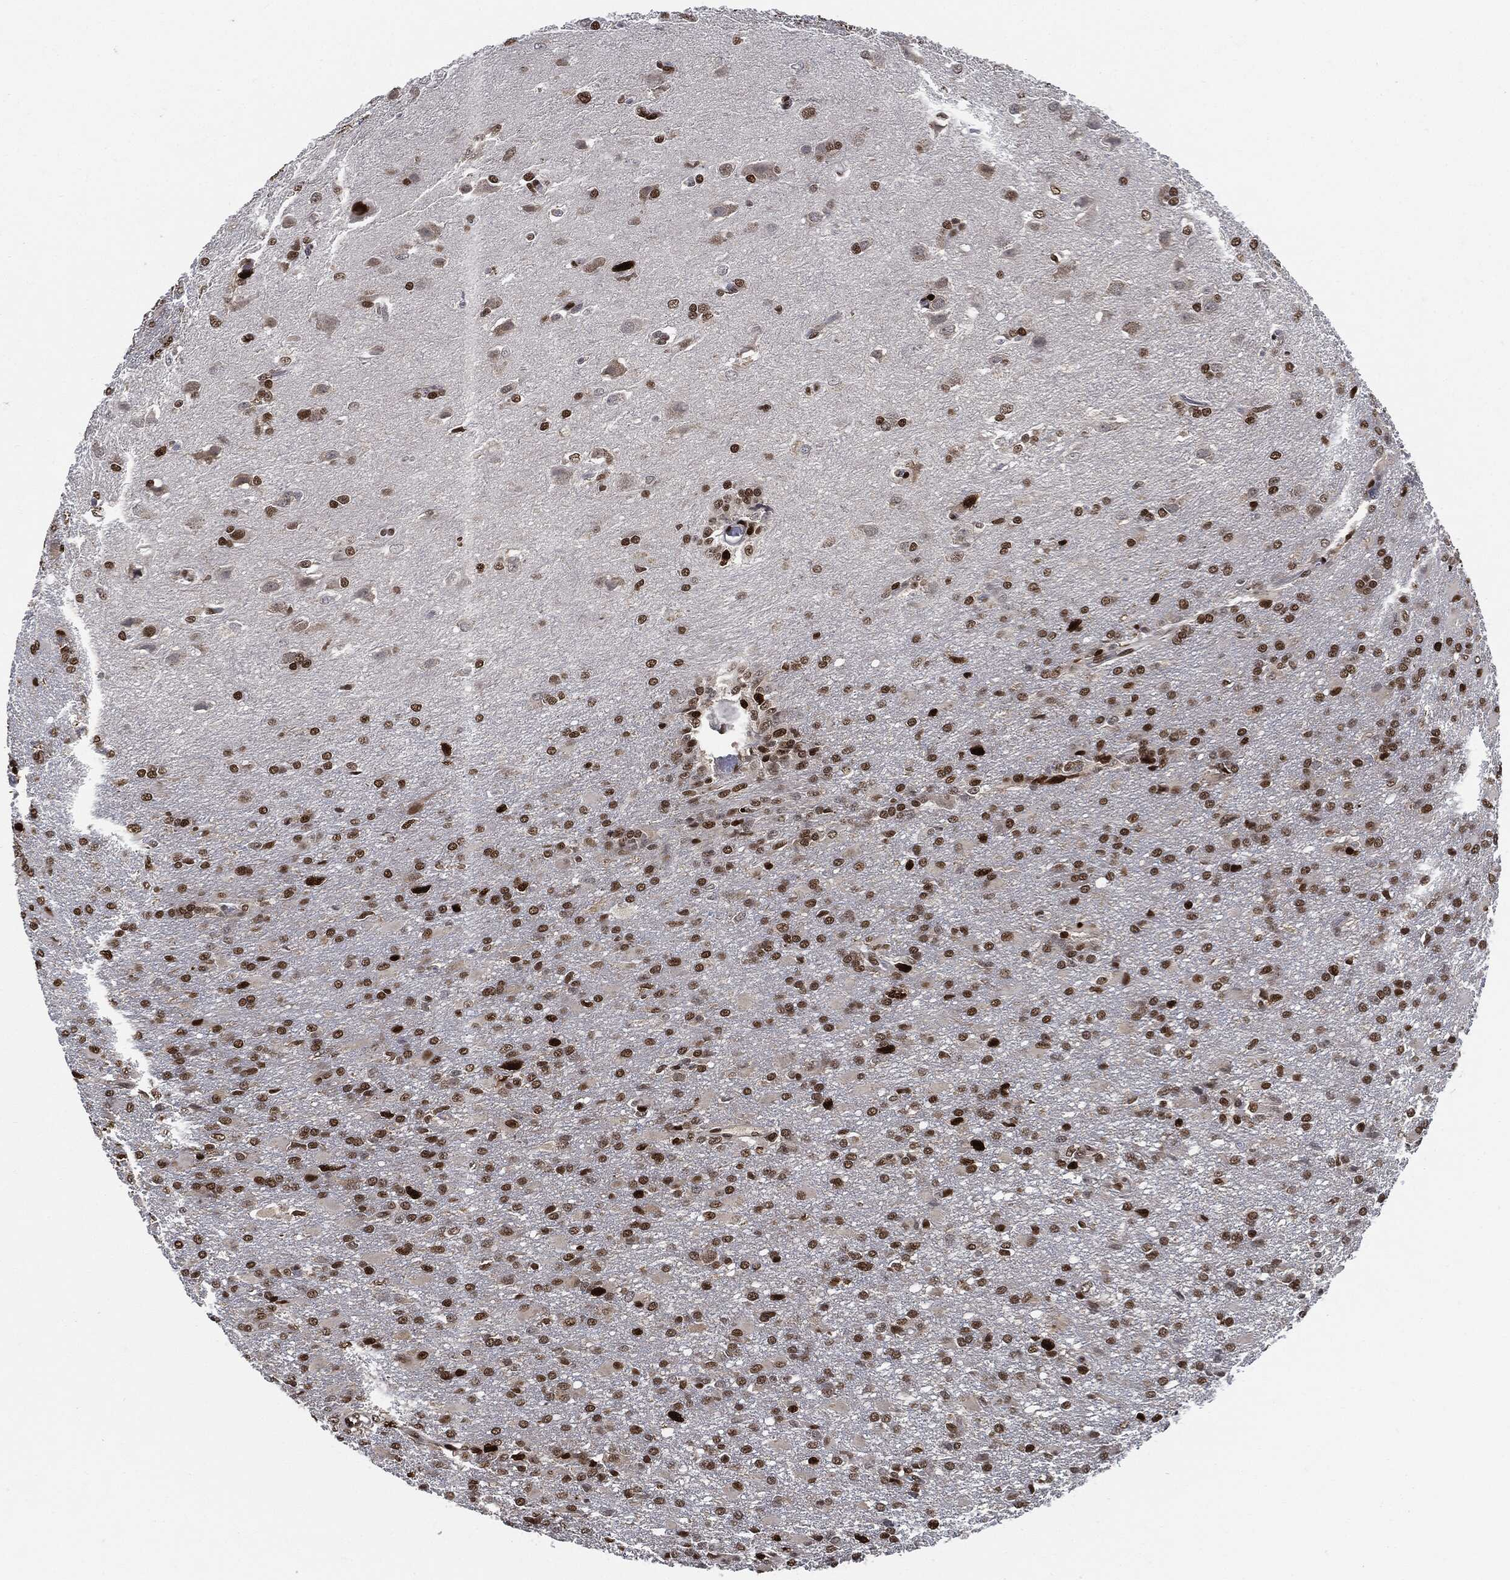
{"staining": {"intensity": "strong", "quantity": ">75%", "location": "nuclear"}, "tissue": "glioma", "cell_type": "Tumor cells", "image_type": "cancer", "snomed": [{"axis": "morphology", "description": "Glioma, malignant, High grade"}, {"axis": "topography", "description": "Brain"}], "caption": "Human malignant glioma (high-grade) stained for a protein (brown) displays strong nuclear positive staining in about >75% of tumor cells.", "gene": "PCNA", "patient": {"sex": "male", "age": 68}}